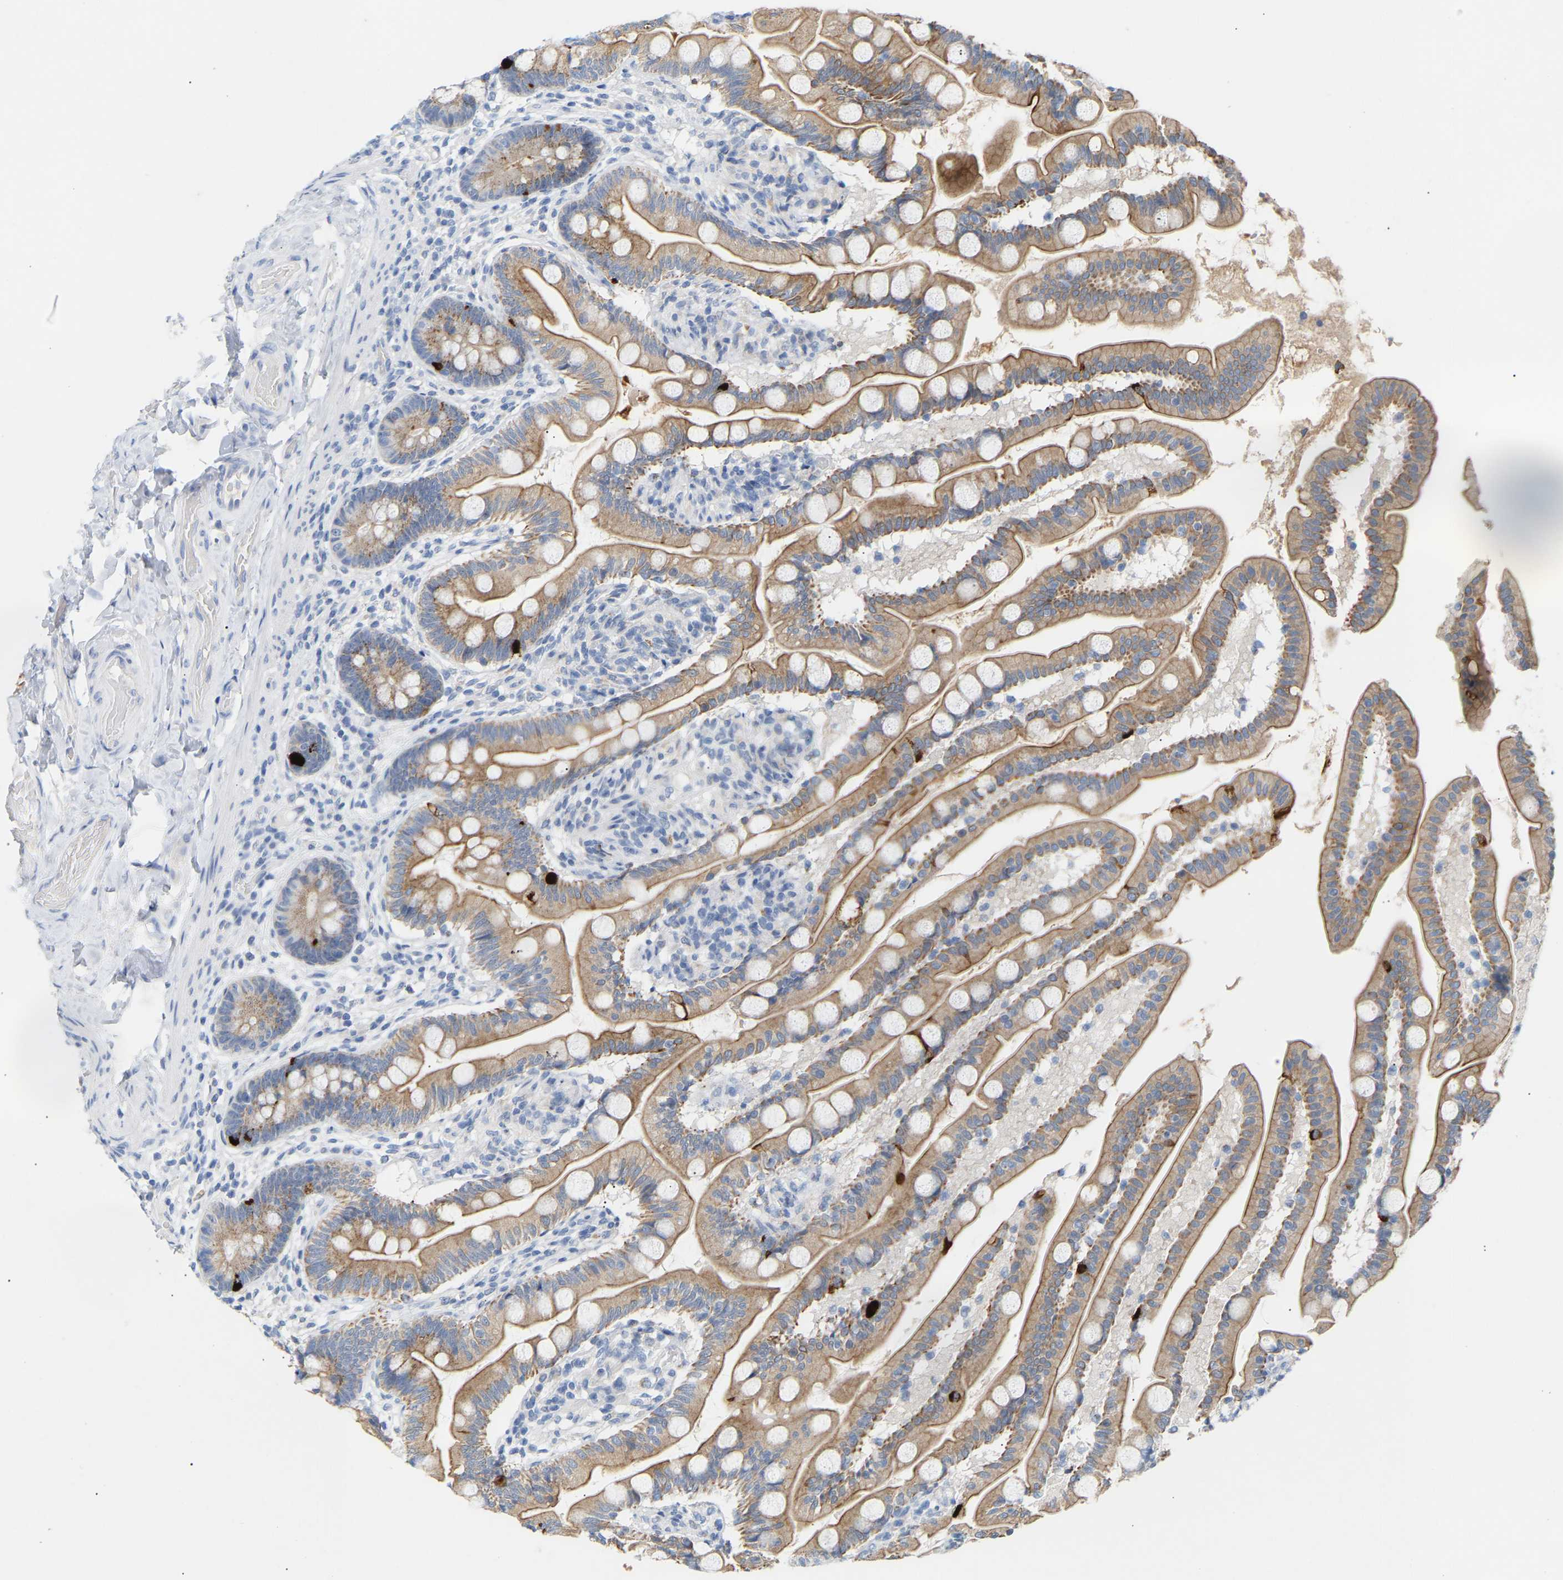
{"staining": {"intensity": "moderate", "quantity": ">75%", "location": "cytoplasmic/membranous"}, "tissue": "small intestine", "cell_type": "Glandular cells", "image_type": "normal", "snomed": [{"axis": "morphology", "description": "Normal tissue, NOS"}, {"axis": "topography", "description": "Small intestine"}], "caption": "An immunohistochemistry histopathology image of unremarkable tissue is shown. Protein staining in brown shows moderate cytoplasmic/membranous positivity in small intestine within glandular cells.", "gene": "PEX1", "patient": {"sex": "female", "age": 56}}